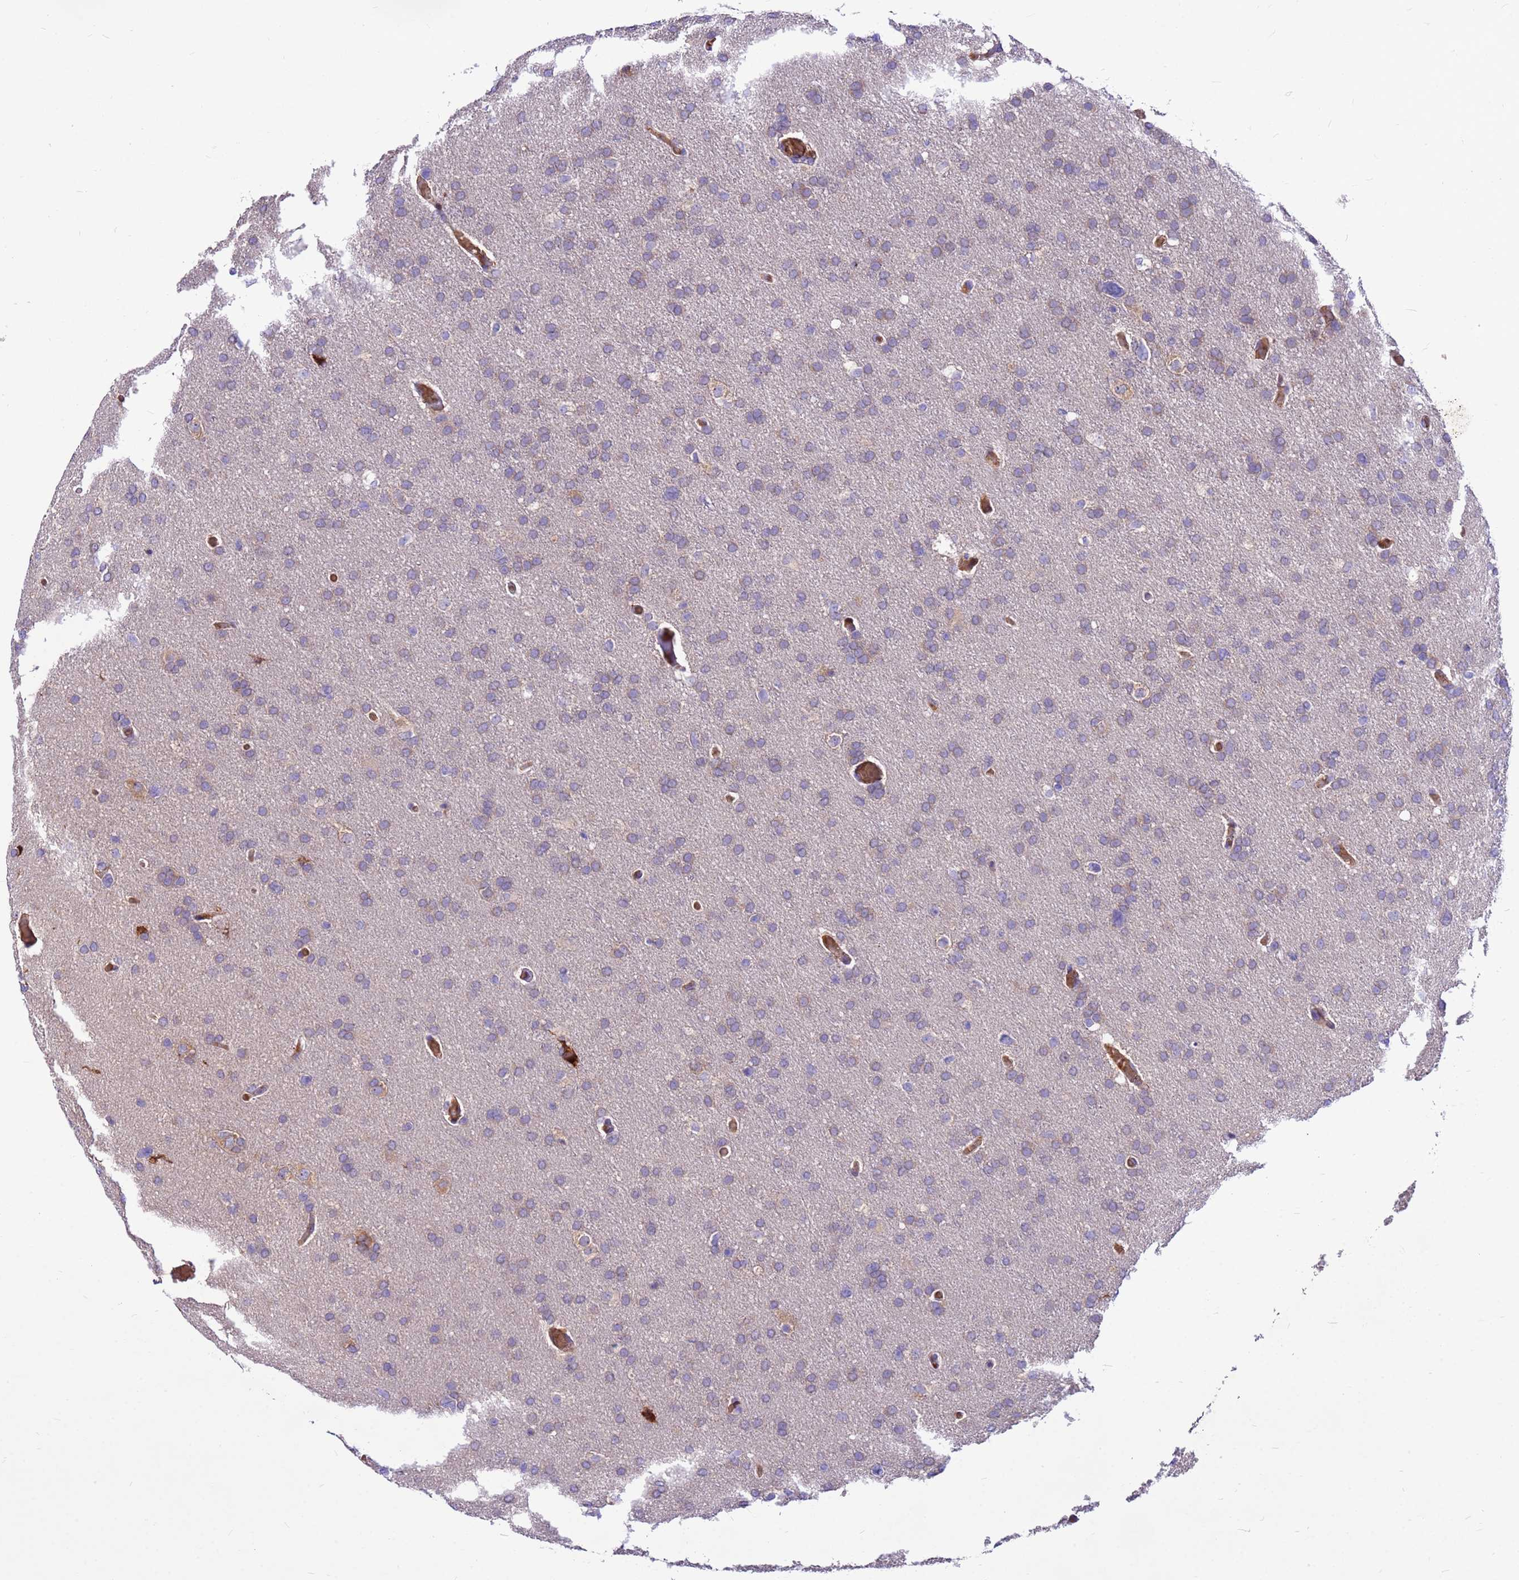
{"staining": {"intensity": "negative", "quantity": "none", "location": "none"}, "tissue": "glioma", "cell_type": "Tumor cells", "image_type": "cancer", "snomed": [{"axis": "morphology", "description": "Glioma, malignant, High grade"}, {"axis": "topography", "description": "Cerebral cortex"}], "caption": "Tumor cells show no significant protein expression in glioma.", "gene": "ZNF669", "patient": {"sex": "female", "age": 36}}